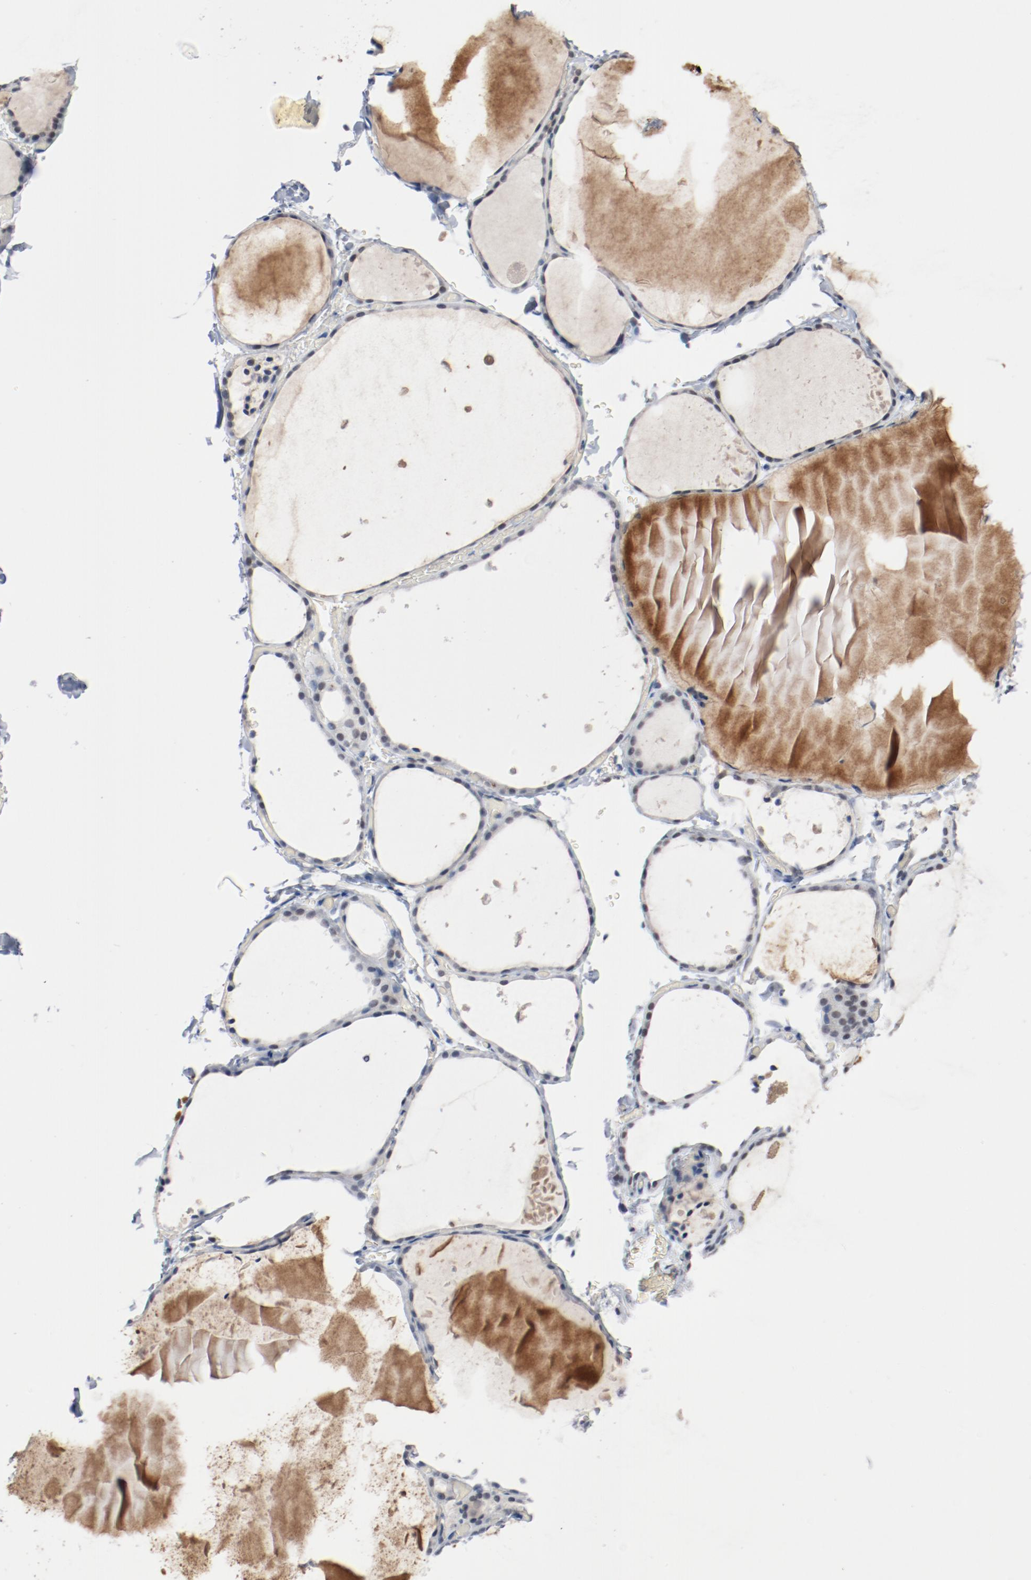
{"staining": {"intensity": "negative", "quantity": "none", "location": "none"}, "tissue": "thyroid gland", "cell_type": "Glandular cells", "image_type": "normal", "snomed": [{"axis": "morphology", "description": "Normal tissue, NOS"}, {"axis": "topography", "description": "Thyroid gland"}], "caption": "Glandular cells show no significant protein expression in normal thyroid gland. The staining was performed using DAB to visualize the protein expression in brown, while the nuclei were stained in blue with hematoxylin (Magnification: 20x).", "gene": "ENSG00000285708", "patient": {"sex": "female", "age": 22}}